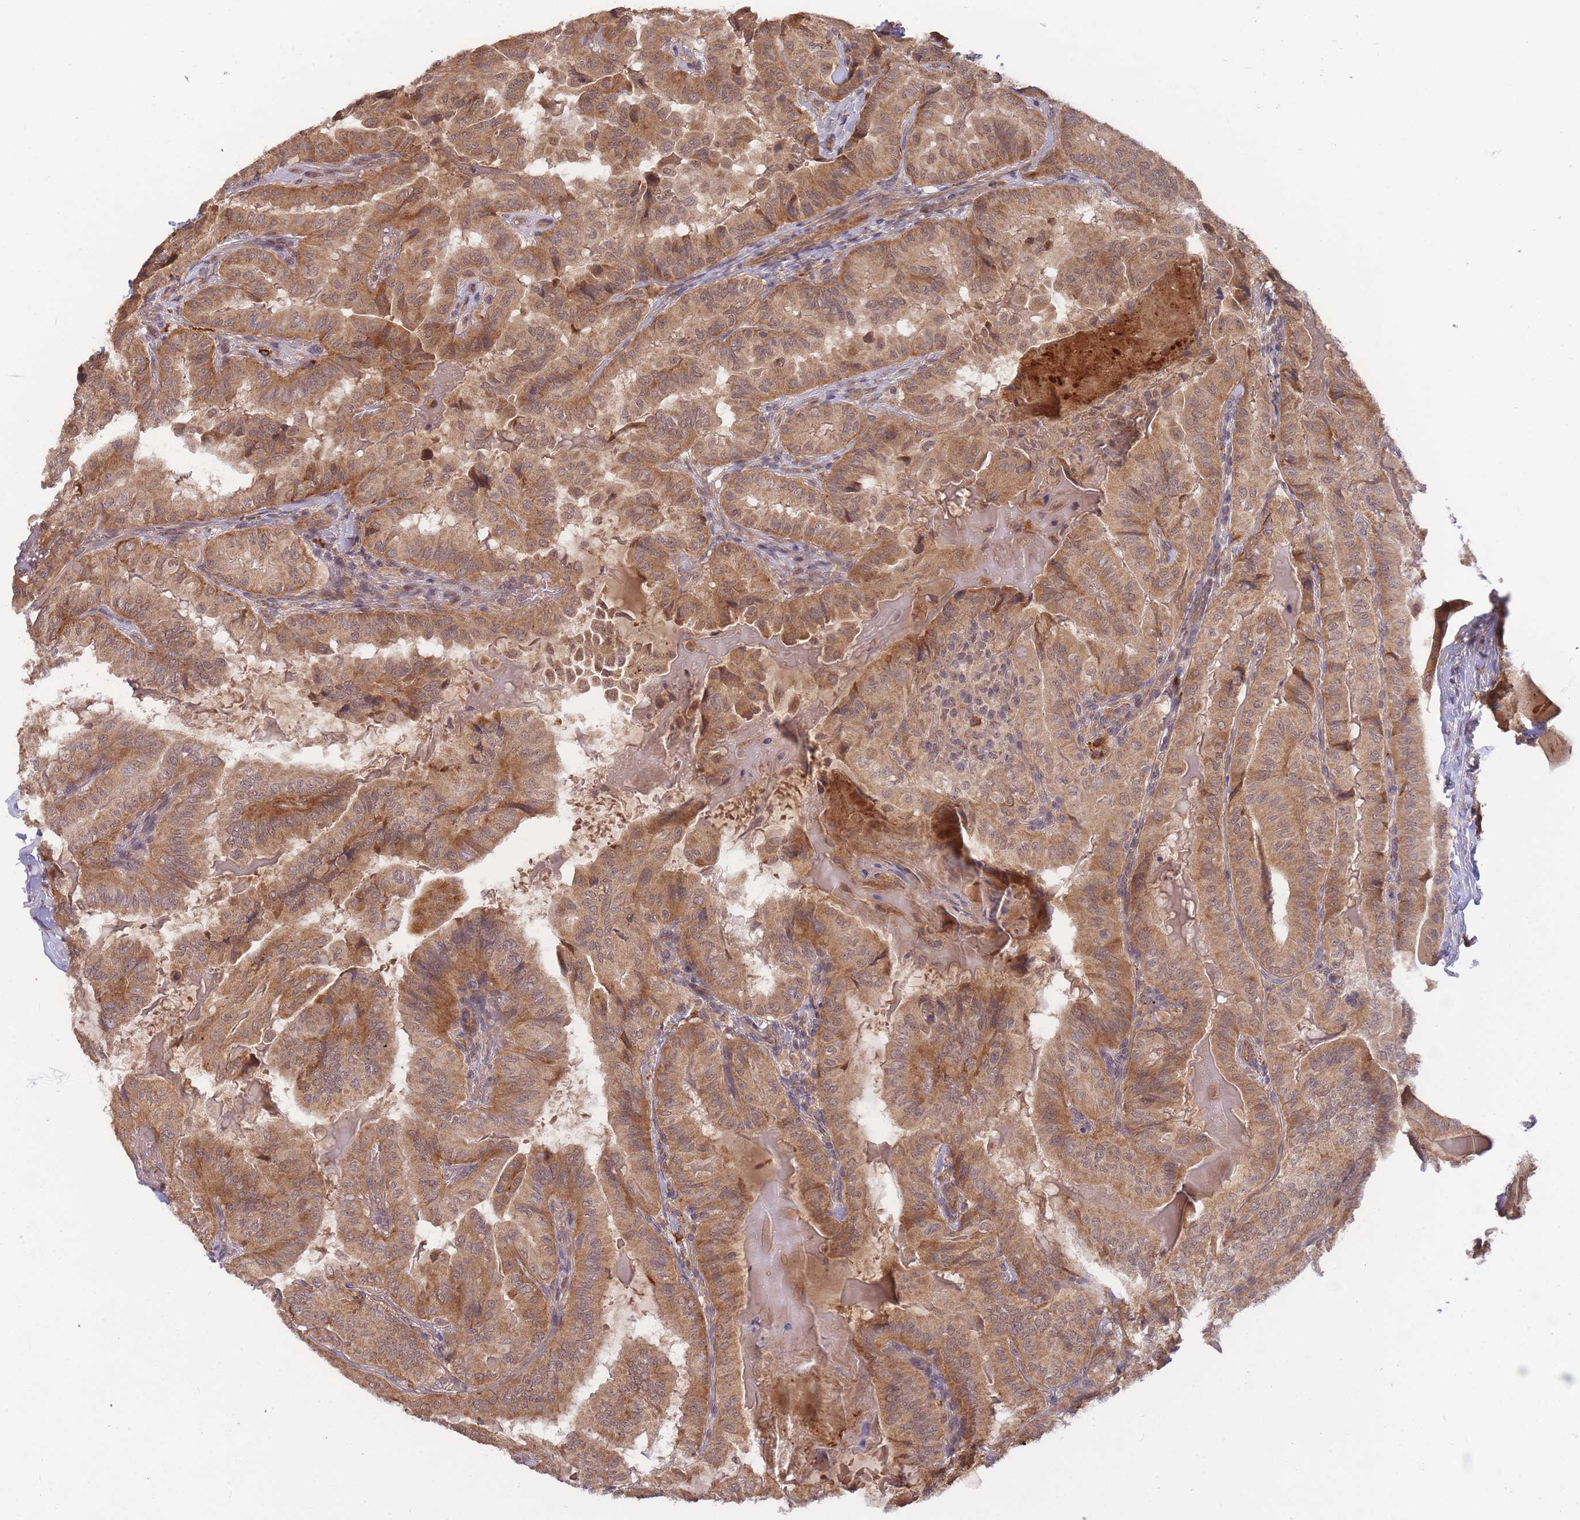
{"staining": {"intensity": "moderate", "quantity": ">75%", "location": "cytoplasmic/membranous,nuclear"}, "tissue": "thyroid cancer", "cell_type": "Tumor cells", "image_type": "cancer", "snomed": [{"axis": "morphology", "description": "Papillary adenocarcinoma, NOS"}, {"axis": "topography", "description": "Thyroid gland"}], "caption": "Brown immunohistochemical staining in papillary adenocarcinoma (thyroid) reveals moderate cytoplasmic/membranous and nuclear expression in approximately >75% of tumor cells.", "gene": "SMC6", "patient": {"sex": "female", "age": 68}}